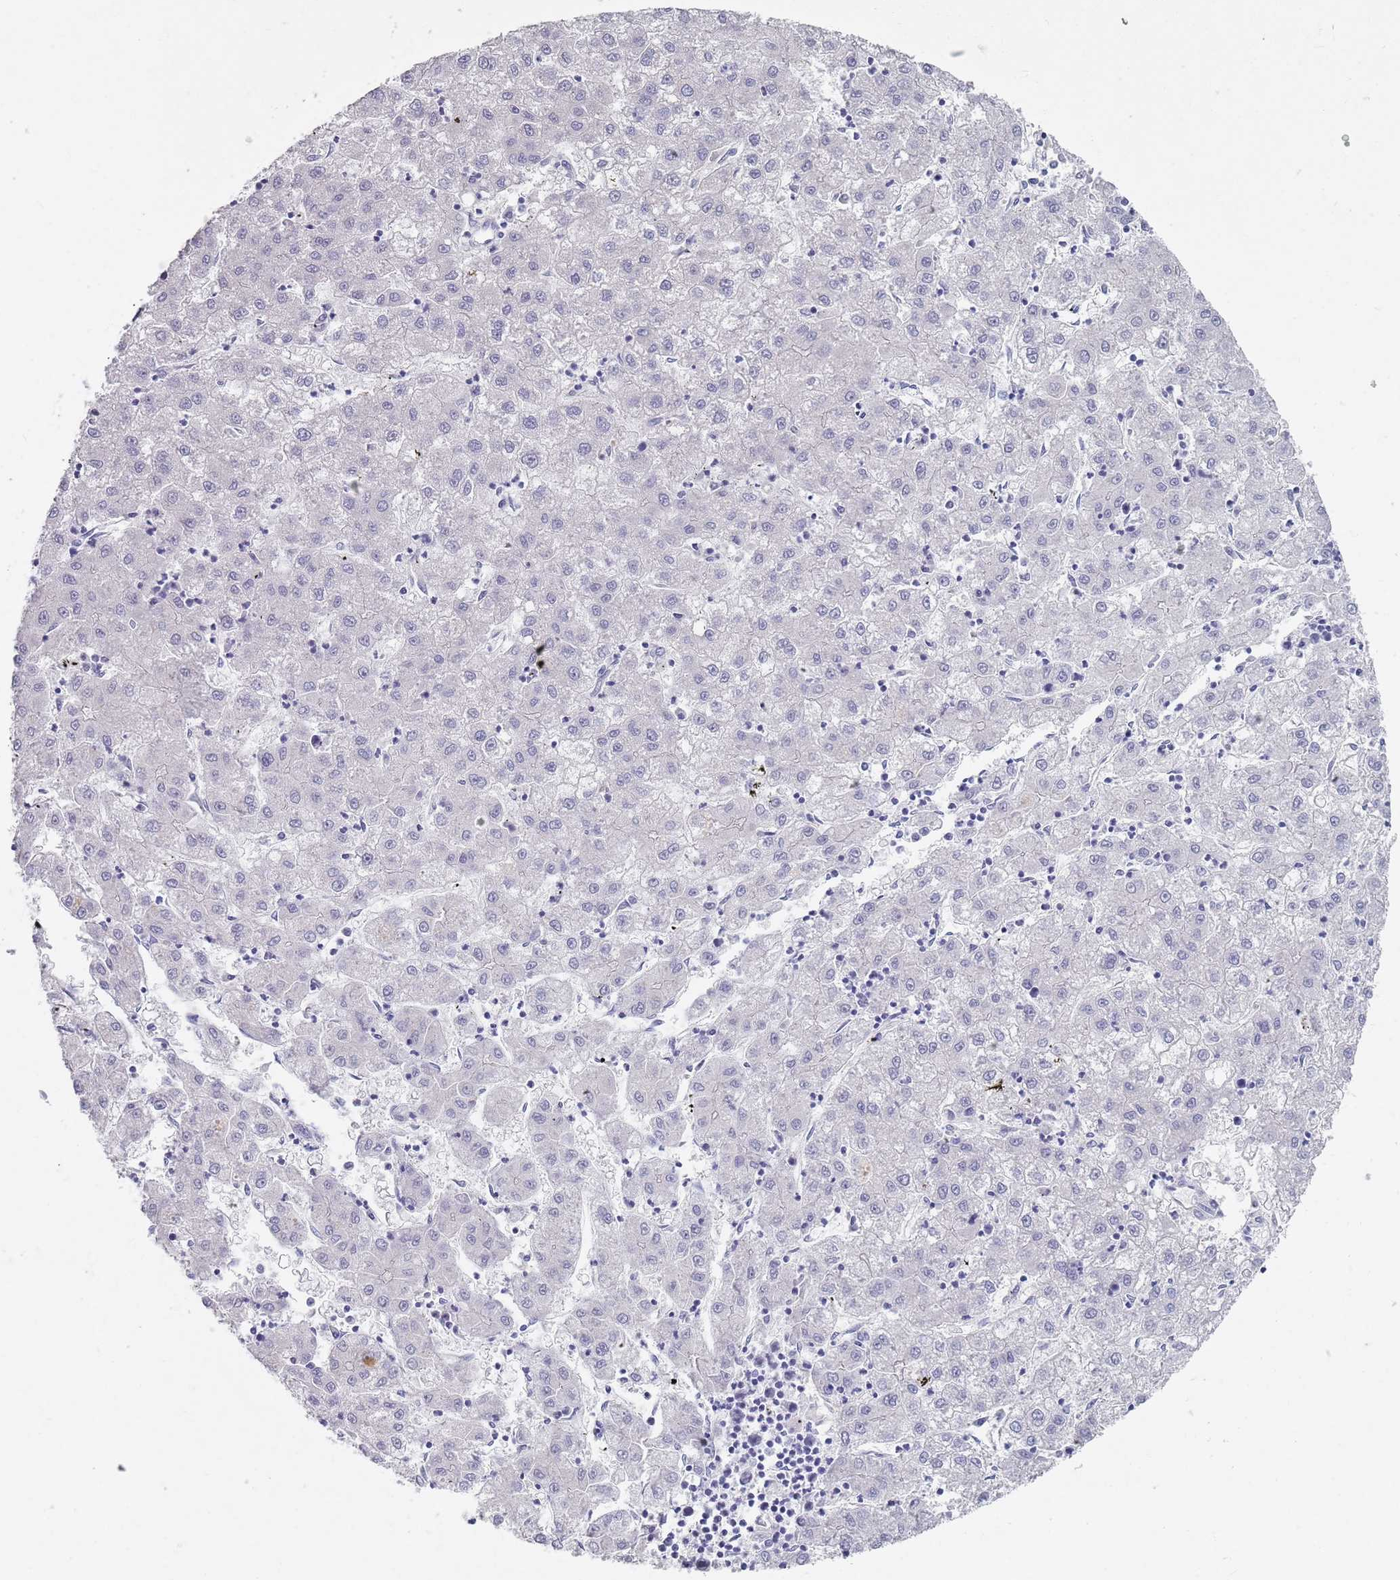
{"staining": {"intensity": "negative", "quantity": "none", "location": "none"}, "tissue": "liver cancer", "cell_type": "Tumor cells", "image_type": "cancer", "snomed": [{"axis": "morphology", "description": "Carcinoma, Hepatocellular, NOS"}, {"axis": "topography", "description": "Liver"}], "caption": "Human liver hepatocellular carcinoma stained for a protein using immunohistochemistry shows no staining in tumor cells.", "gene": "SAMD1", "patient": {"sex": "male", "age": 72}}